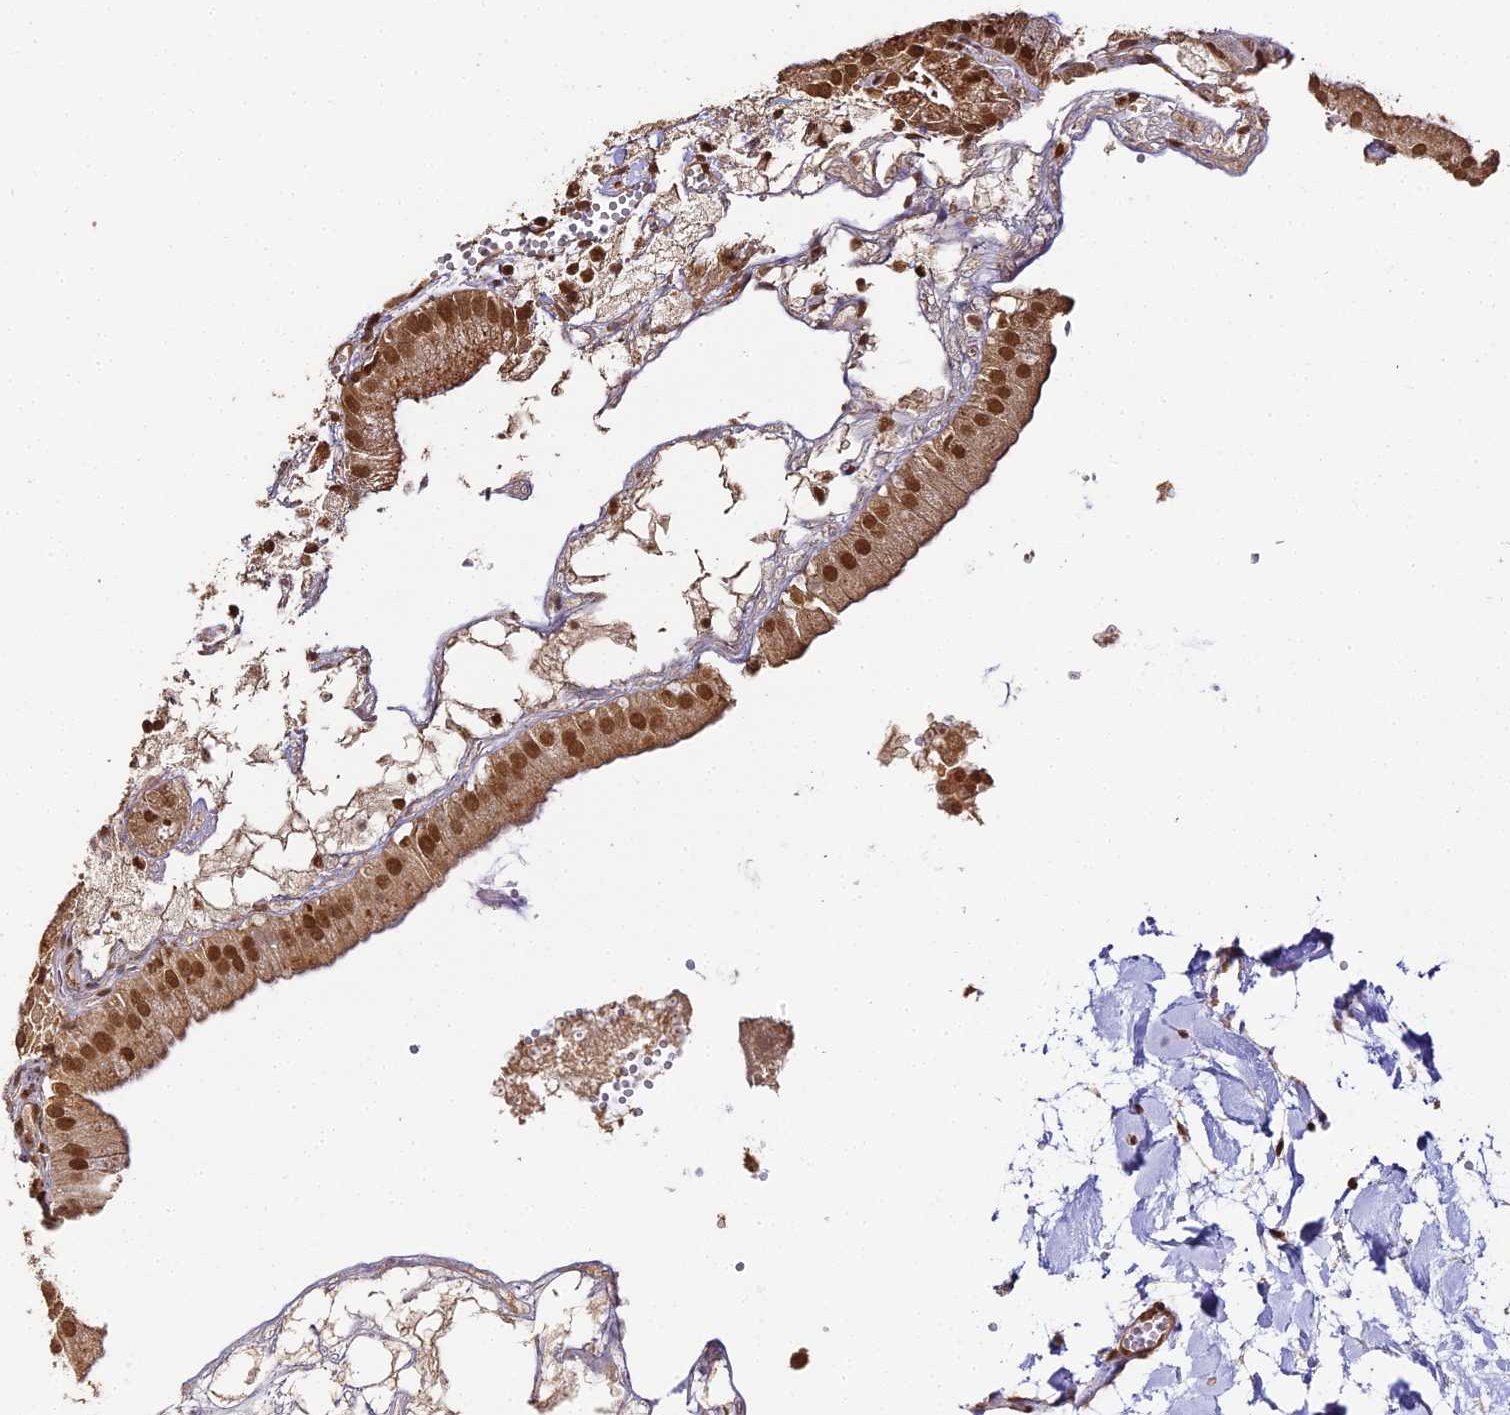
{"staining": {"intensity": "strong", "quantity": ">75%", "location": "cytoplasmic/membranous,nuclear"}, "tissue": "gallbladder", "cell_type": "Glandular cells", "image_type": "normal", "snomed": [{"axis": "morphology", "description": "Normal tissue, NOS"}, {"axis": "topography", "description": "Gallbladder"}], "caption": "A brown stain labels strong cytoplasmic/membranous,nuclear positivity of a protein in glandular cells of normal human gallbladder. (Brightfield microscopy of DAB IHC at high magnification).", "gene": "HNRNPA1", "patient": {"sex": "male", "age": 55}}